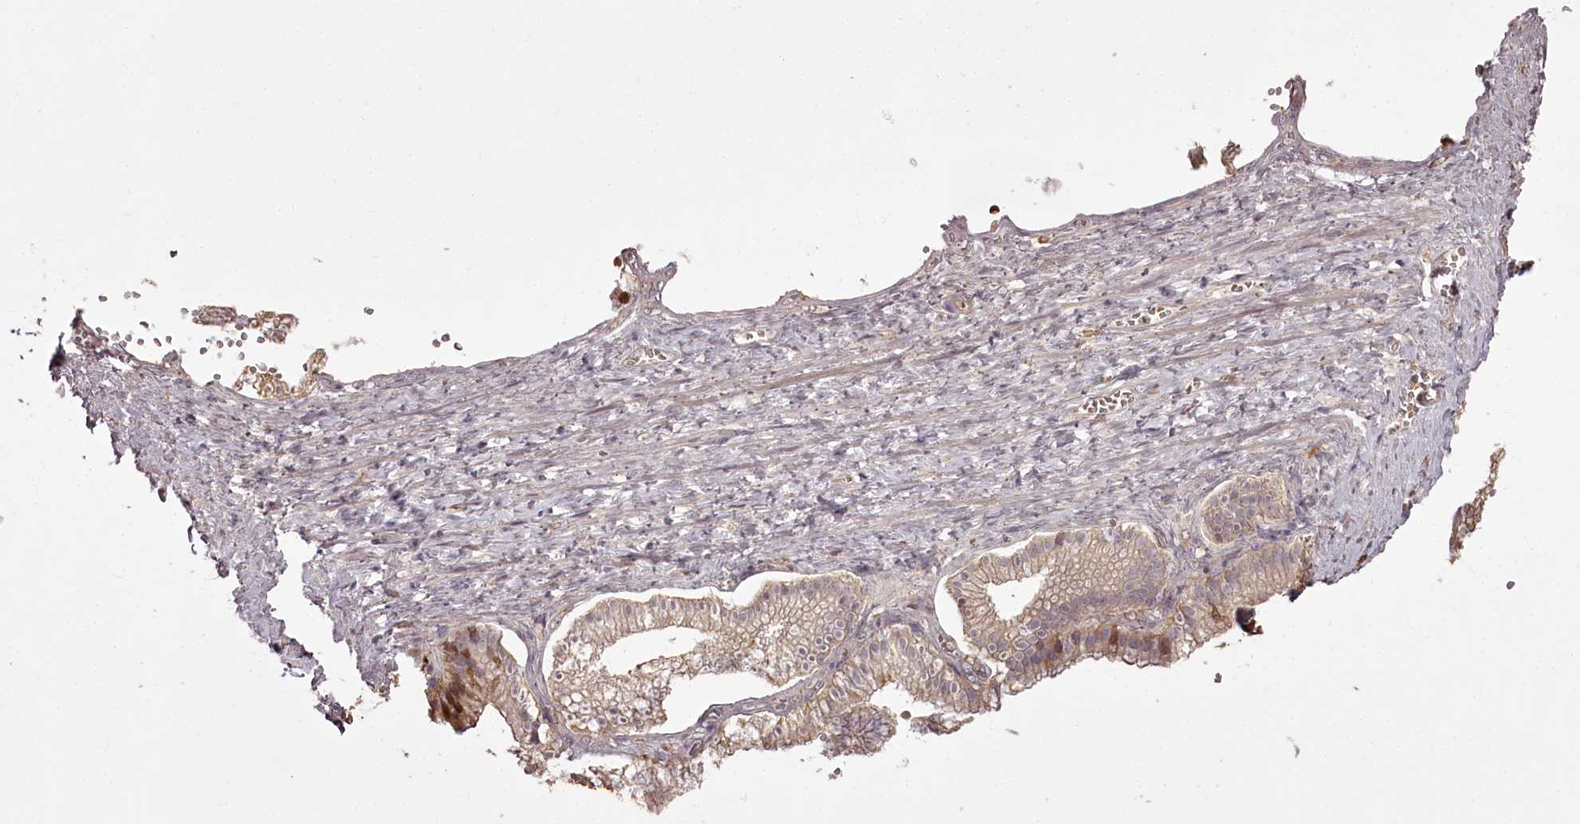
{"staining": {"intensity": "weak", "quantity": "25%-75%", "location": "cytoplasmic/membranous"}, "tissue": "adipose tissue", "cell_type": "Adipocytes", "image_type": "normal", "snomed": [{"axis": "morphology", "description": "Normal tissue, NOS"}, {"axis": "topography", "description": "Gallbladder"}, {"axis": "topography", "description": "Peripheral nerve tissue"}], "caption": "Normal adipose tissue shows weak cytoplasmic/membranous staining in about 25%-75% of adipocytes.", "gene": "NPRL2", "patient": {"sex": "male", "age": 38}}